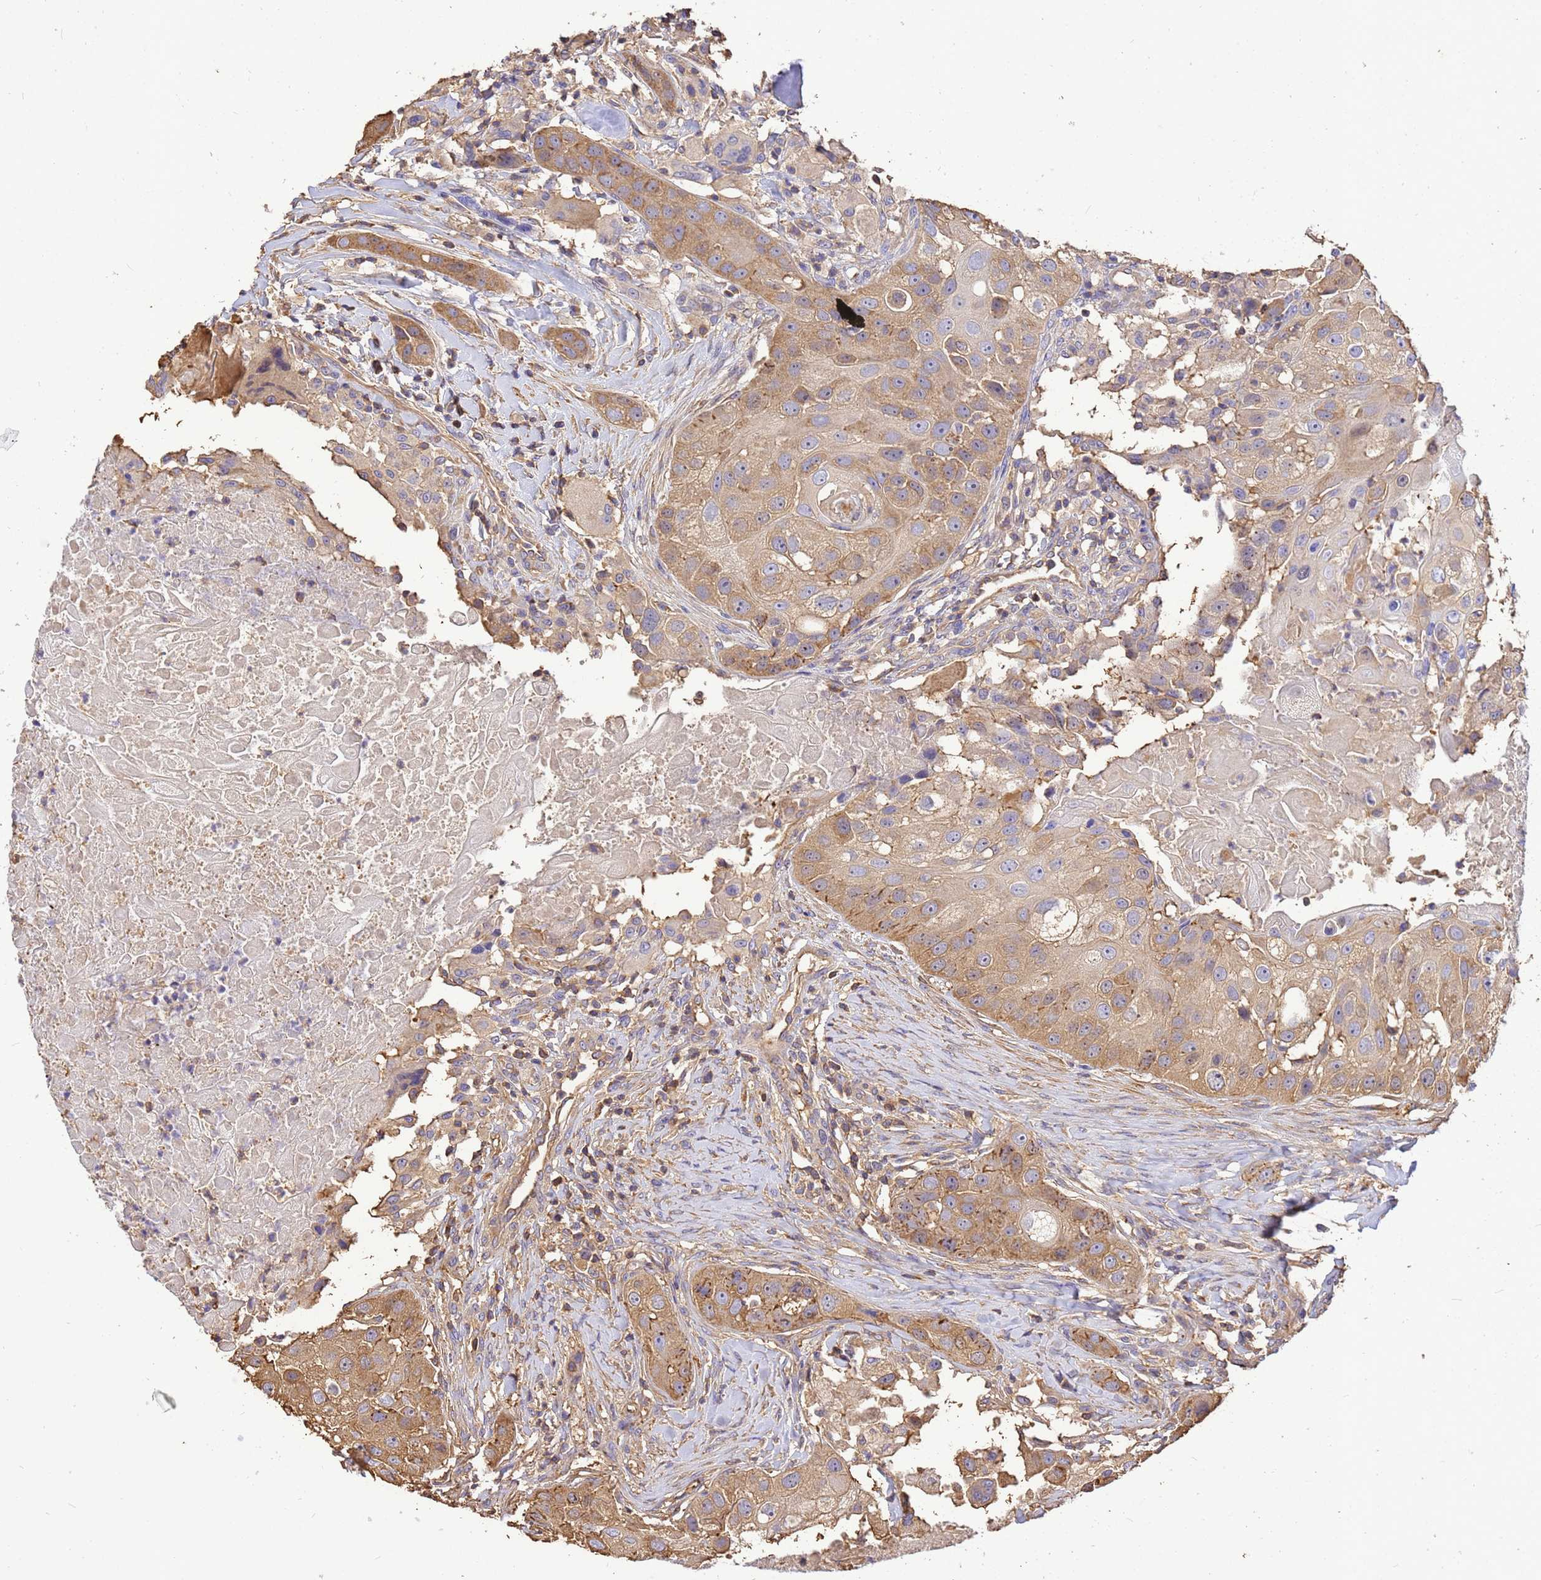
{"staining": {"intensity": "moderate", "quantity": ">75%", "location": "cytoplasmic/membranous"}, "tissue": "head and neck cancer", "cell_type": "Tumor cells", "image_type": "cancer", "snomed": [{"axis": "morphology", "description": "Normal tissue, NOS"}, {"axis": "morphology", "description": "Squamous cell carcinoma, NOS"}, {"axis": "topography", "description": "Skeletal muscle"}, {"axis": "topography", "description": "Head-Neck"}], "caption": "Head and neck cancer tissue shows moderate cytoplasmic/membranous positivity in approximately >75% of tumor cells, visualized by immunohistochemistry.", "gene": "WDR64", "patient": {"sex": "male", "age": 51}}